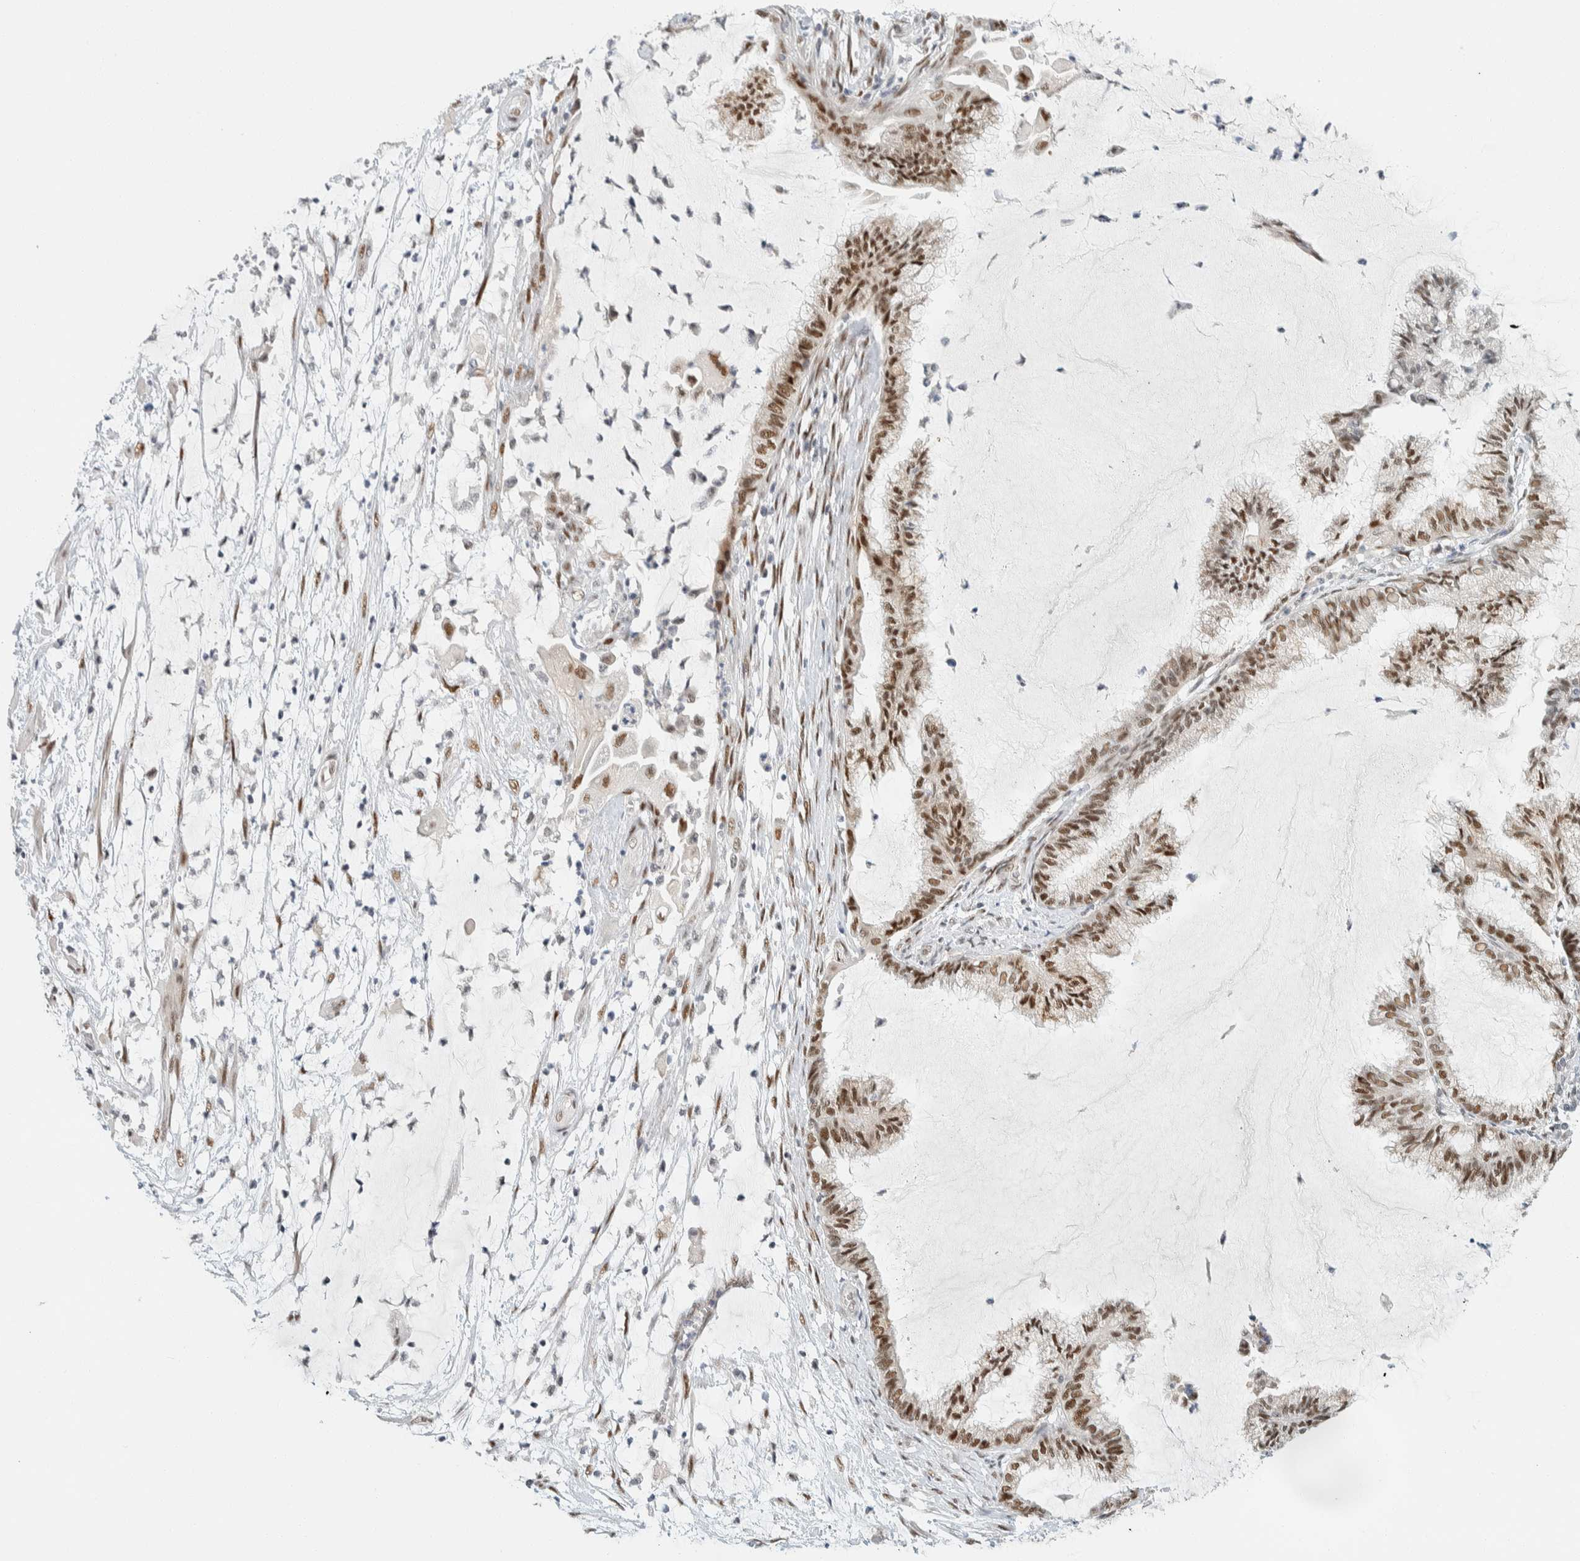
{"staining": {"intensity": "strong", "quantity": ">75%", "location": "nuclear"}, "tissue": "endometrial cancer", "cell_type": "Tumor cells", "image_type": "cancer", "snomed": [{"axis": "morphology", "description": "Adenocarcinoma, NOS"}, {"axis": "topography", "description": "Endometrium"}], "caption": "Protein staining of endometrial cancer tissue demonstrates strong nuclear expression in approximately >75% of tumor cells.", "gene": "ZNF683", "patient": {"sex": "female", "age": 86}}